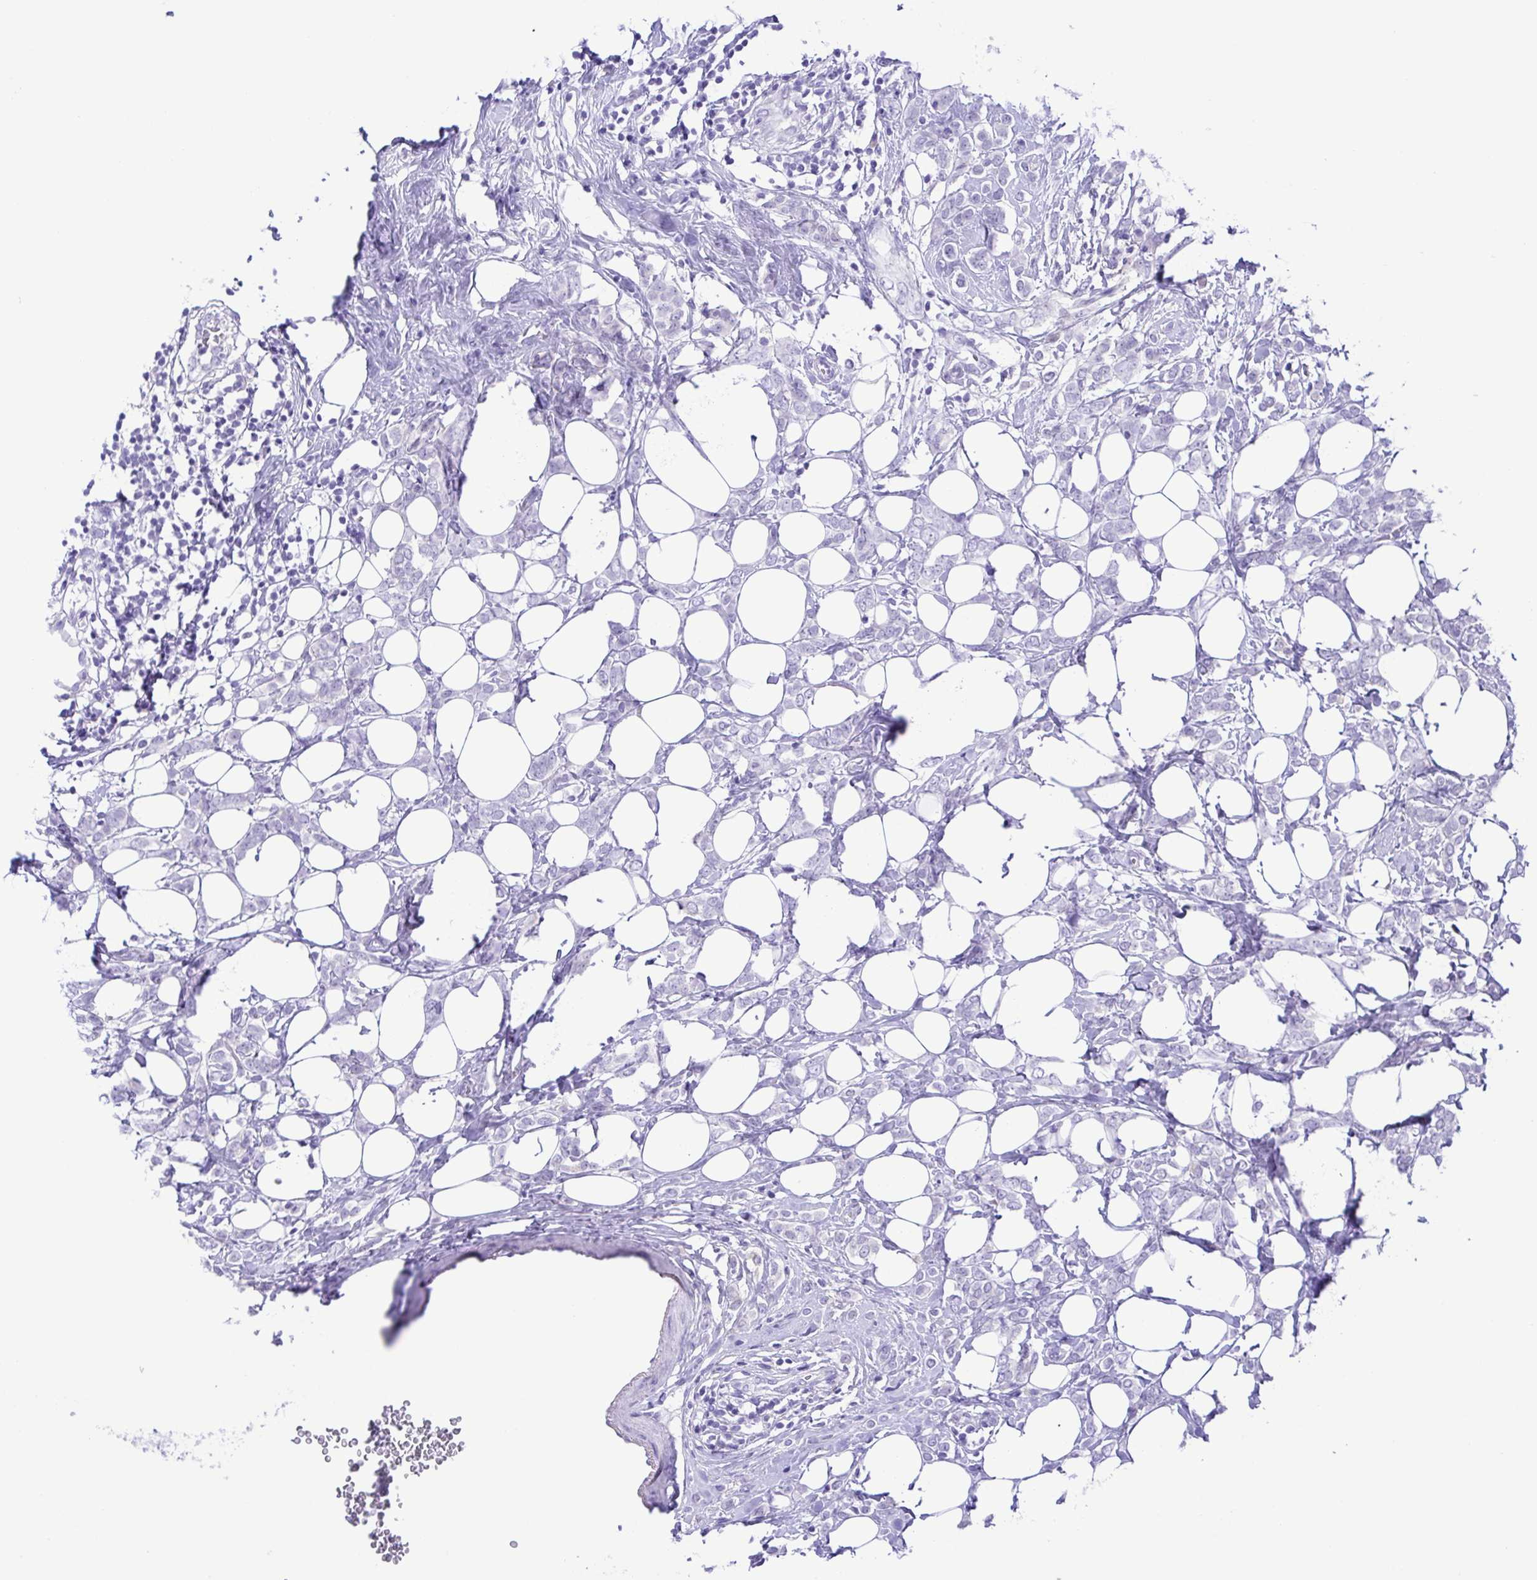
{"staining": {"intensity": "negative", "quantity": "none", "location": "none"}, "tissue": "breast cancer", "cell_type": "Tumor cells", "image_type": "cancer", "snomed": [{"axis": "morphology", "description": "Lobular carcinoma"}, {"axis": "topography", "description": "Breast"}], "caption": "An IHC image of breast cancer is shown. There is no staining in tumor cells of breast cancer.", "gene": "PAK3", "patient": {"sex": "female", "age": 49}}